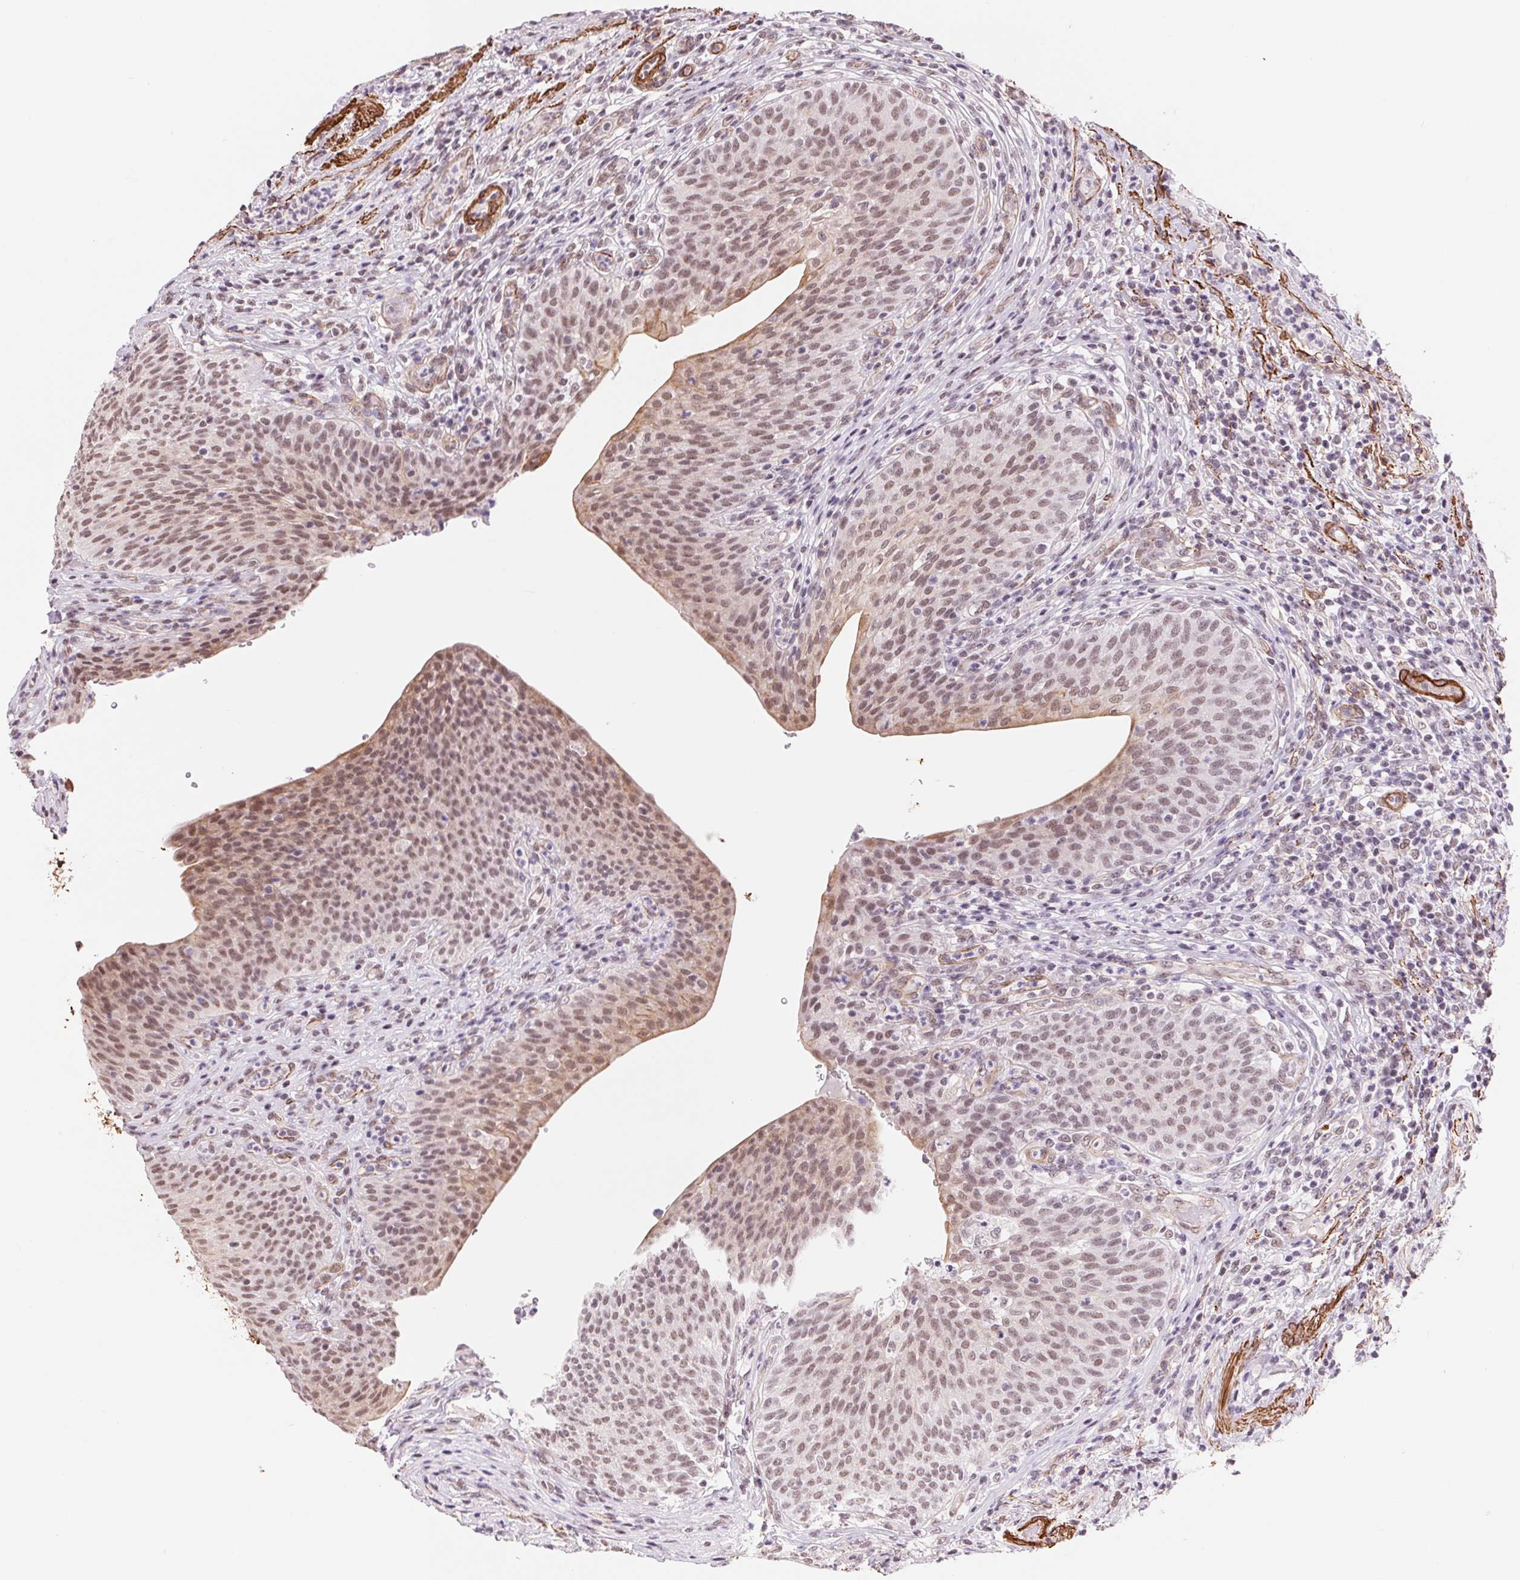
{"staining": {"intensity": "moderate", "quantity": "25%-75%", "location": "nuclear"}, "tissue": "urinary bladder", "cell_type": "Urothelial cells", "image_type": "normal", "snomed": [{"axis": "morphology", "description": "Normal tissue, NOS"}, {"axis": "topography", "description": "Urinary bladder"}, {"axis": "topography", "description": "Peripheral nerve tissue"}], "caption": "Immunohistochemical staining of unremarkable urinary bladder shows medium levels of moderate nuclear positivity in approximately 25%-75% of urothelial cells.", "gene": "BCAT1", "patient": {"sex": "male", "age": 66}}